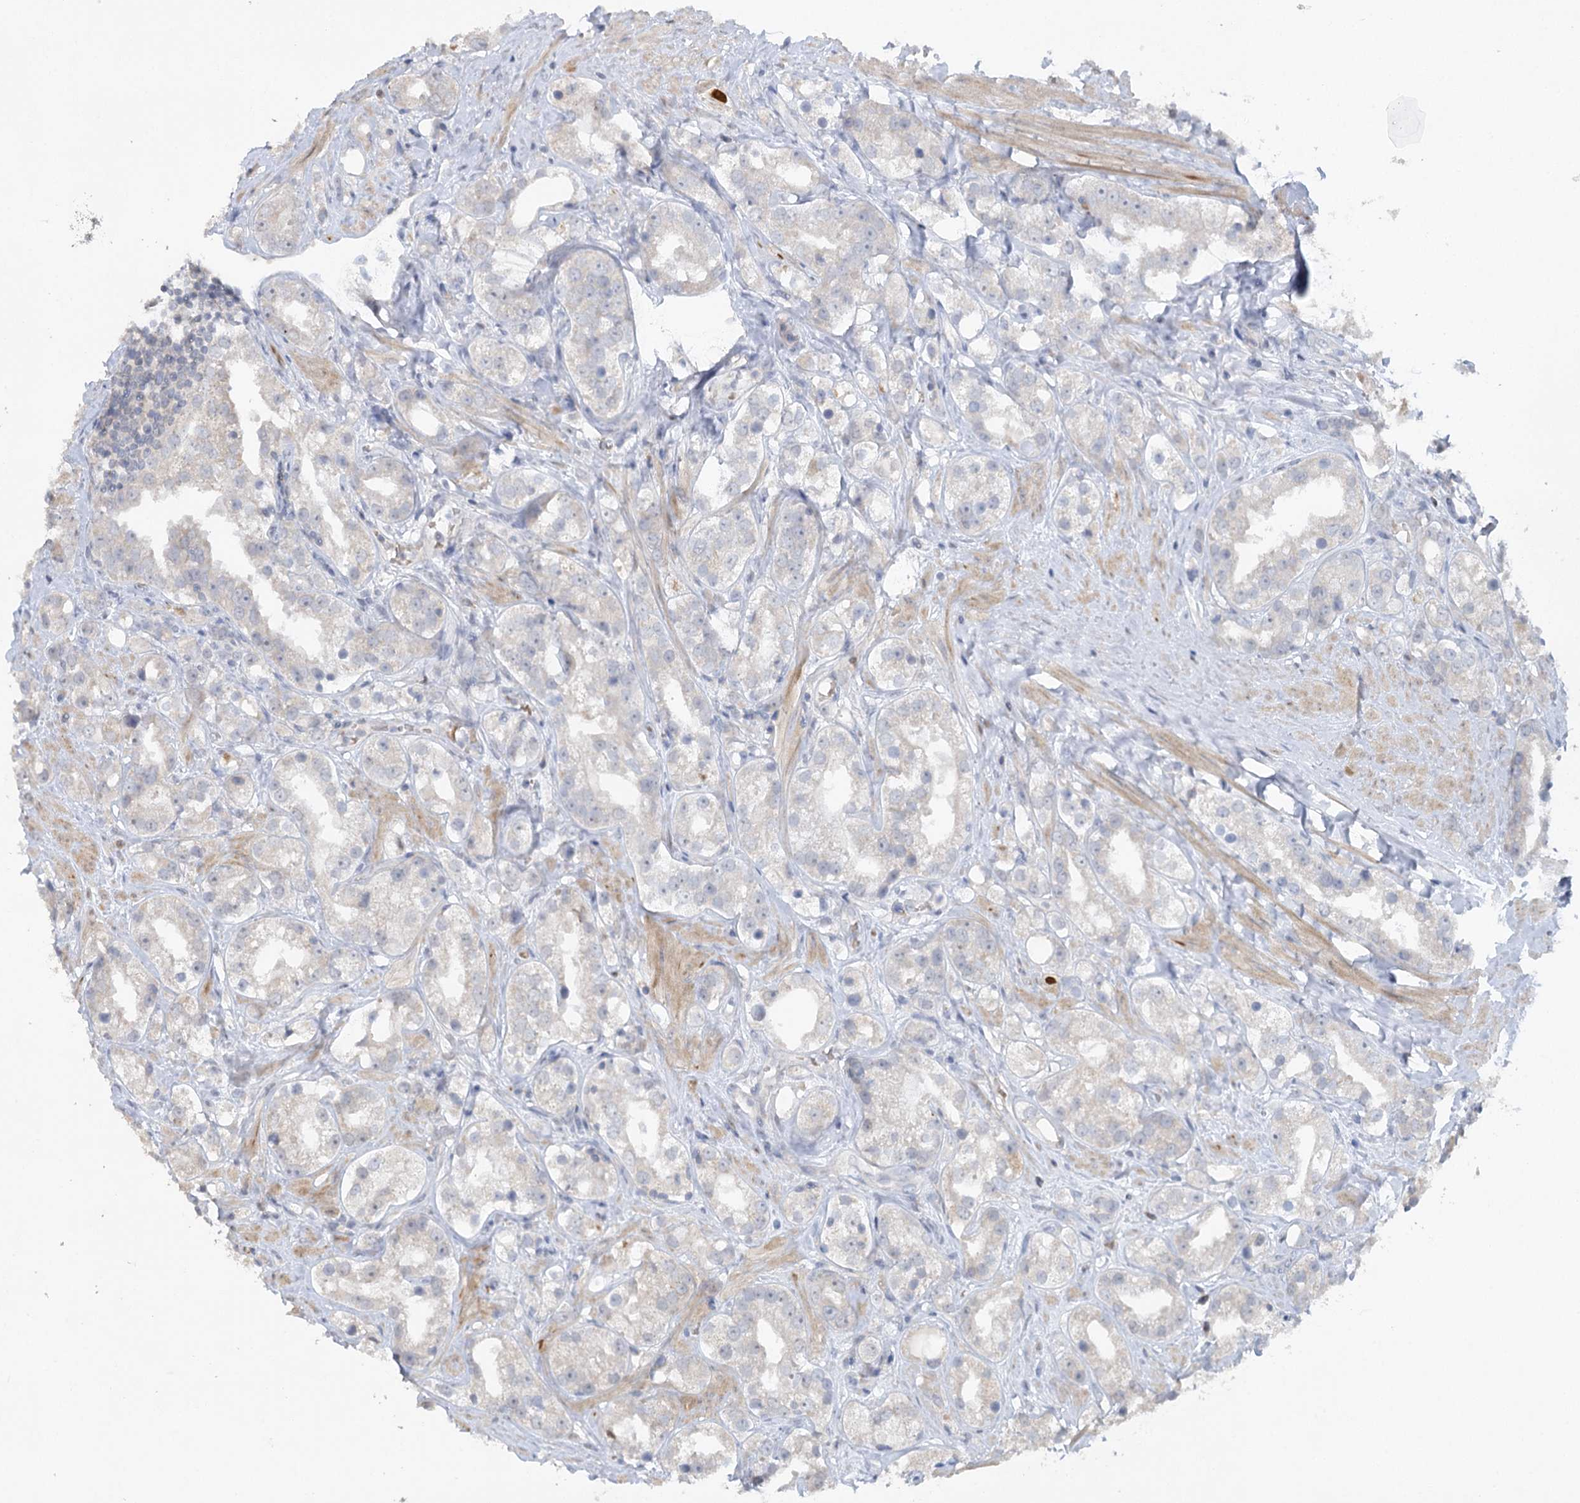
{"staining": {"intensity": "negative", "quantity": "none", "location": "none"}, "tissue": "prostate cancer", "cell_type": "Tumor cells", "image_type": "cancer", "snomed": [{"axis": "morphology", "description": "Adenocarcinoma, NOS"}, {"axis": "topography", "description": "Prostate"}], "caption": "This is a photomicrograph of immunohistochemistry (IHC) staining of adenocarcinoma (prostate), which shows no staining in tumor cells.", "gene": "TRAF3IP1", "patient": {"sex": "male", "age": 79}}